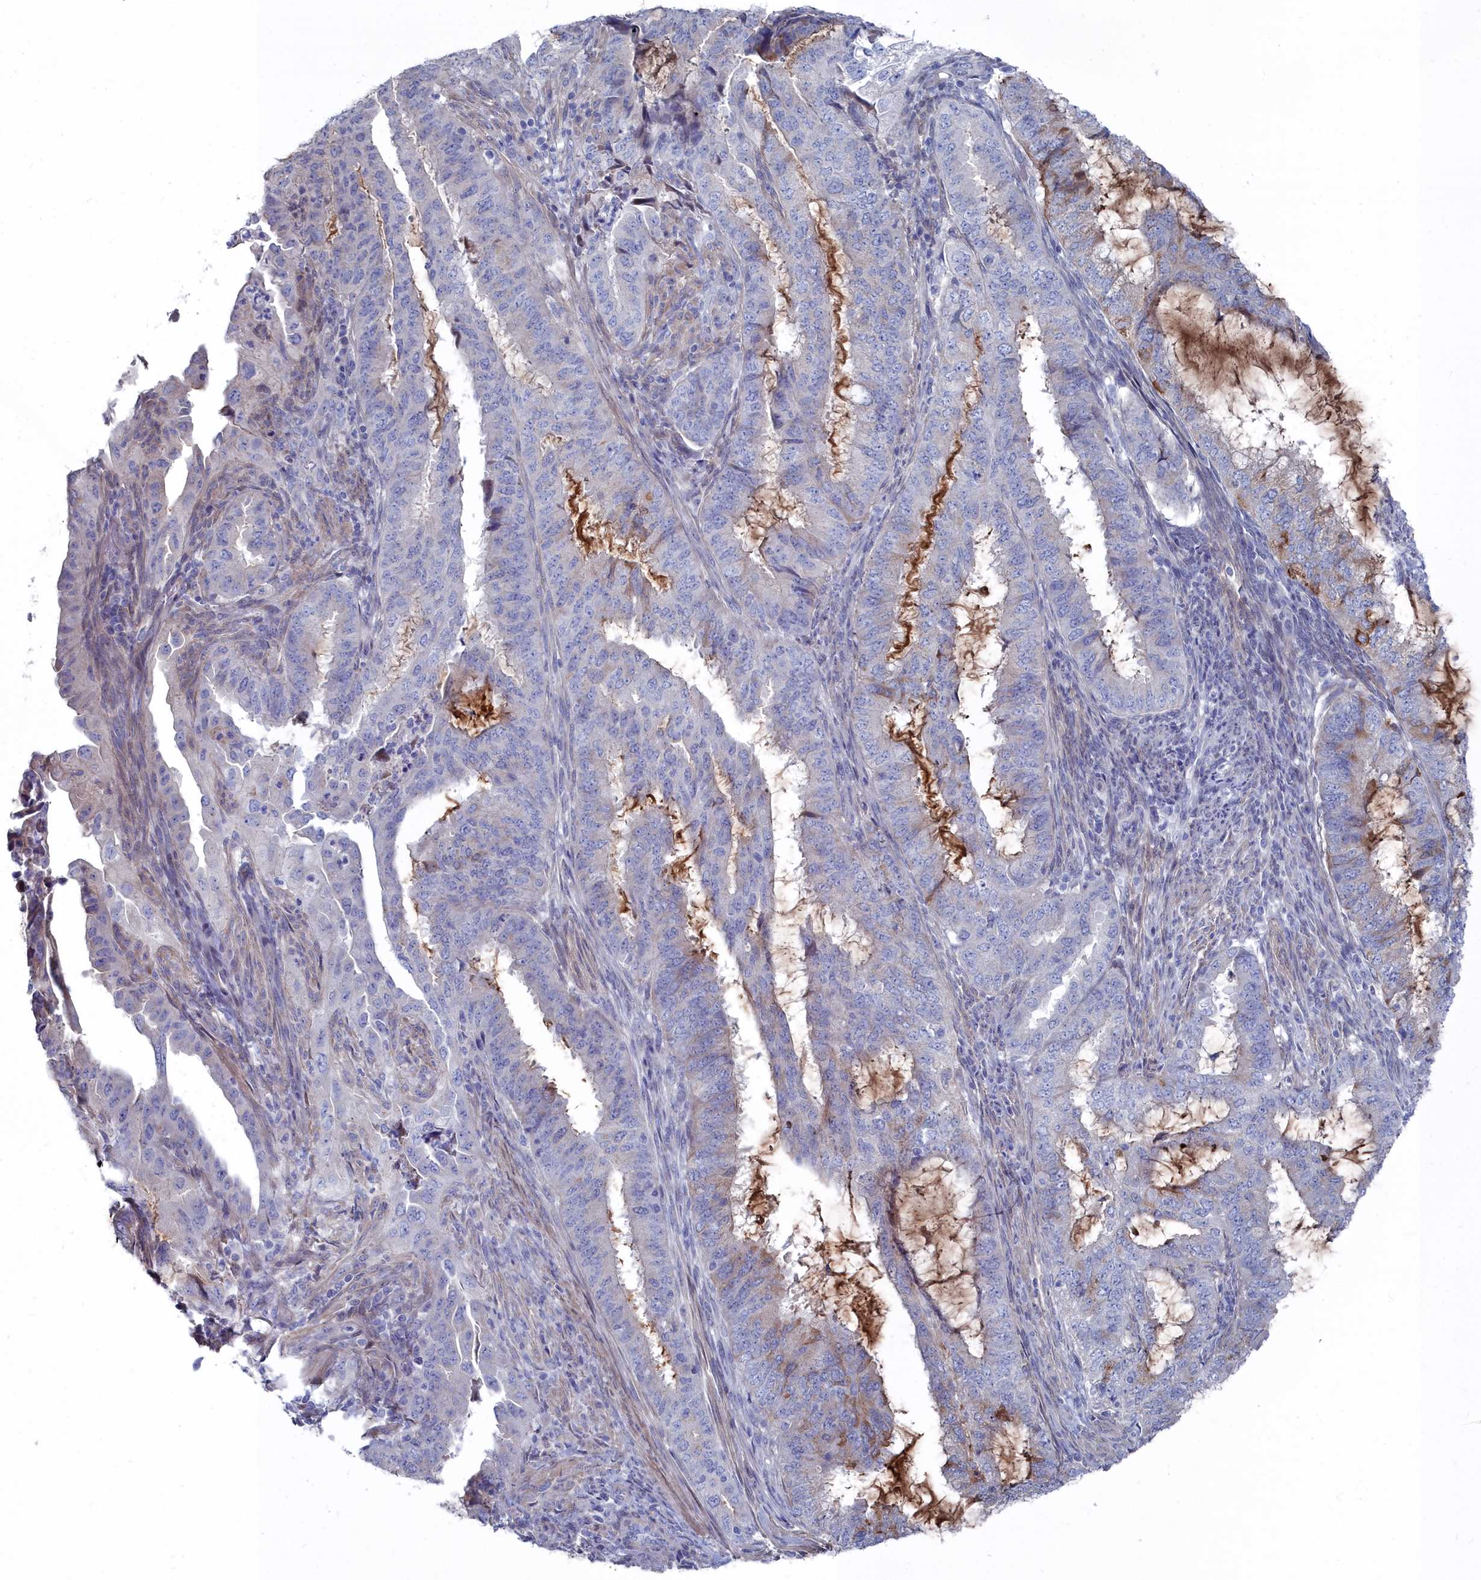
{"staining": {"intensity": "weak", "quantity": "<25%", "location": "cytoplasmic/membranous"}, "tissue": "endometrial cancer", "cell_type": "Tumor cells", "image_type": "cancer", "snomed": [{"axis": "morphology", "description": "Adenocarcinoma, NOS"}, {"axis": "topography", "description": "Endometrium"}], "caption": "This is a micrograph of IHC staining of adenocarcinoma (endometrial), which shows no staining in tumor cells.", "gene": "SHISAL2A", "patient": {"sex": "female", "age": 51}}